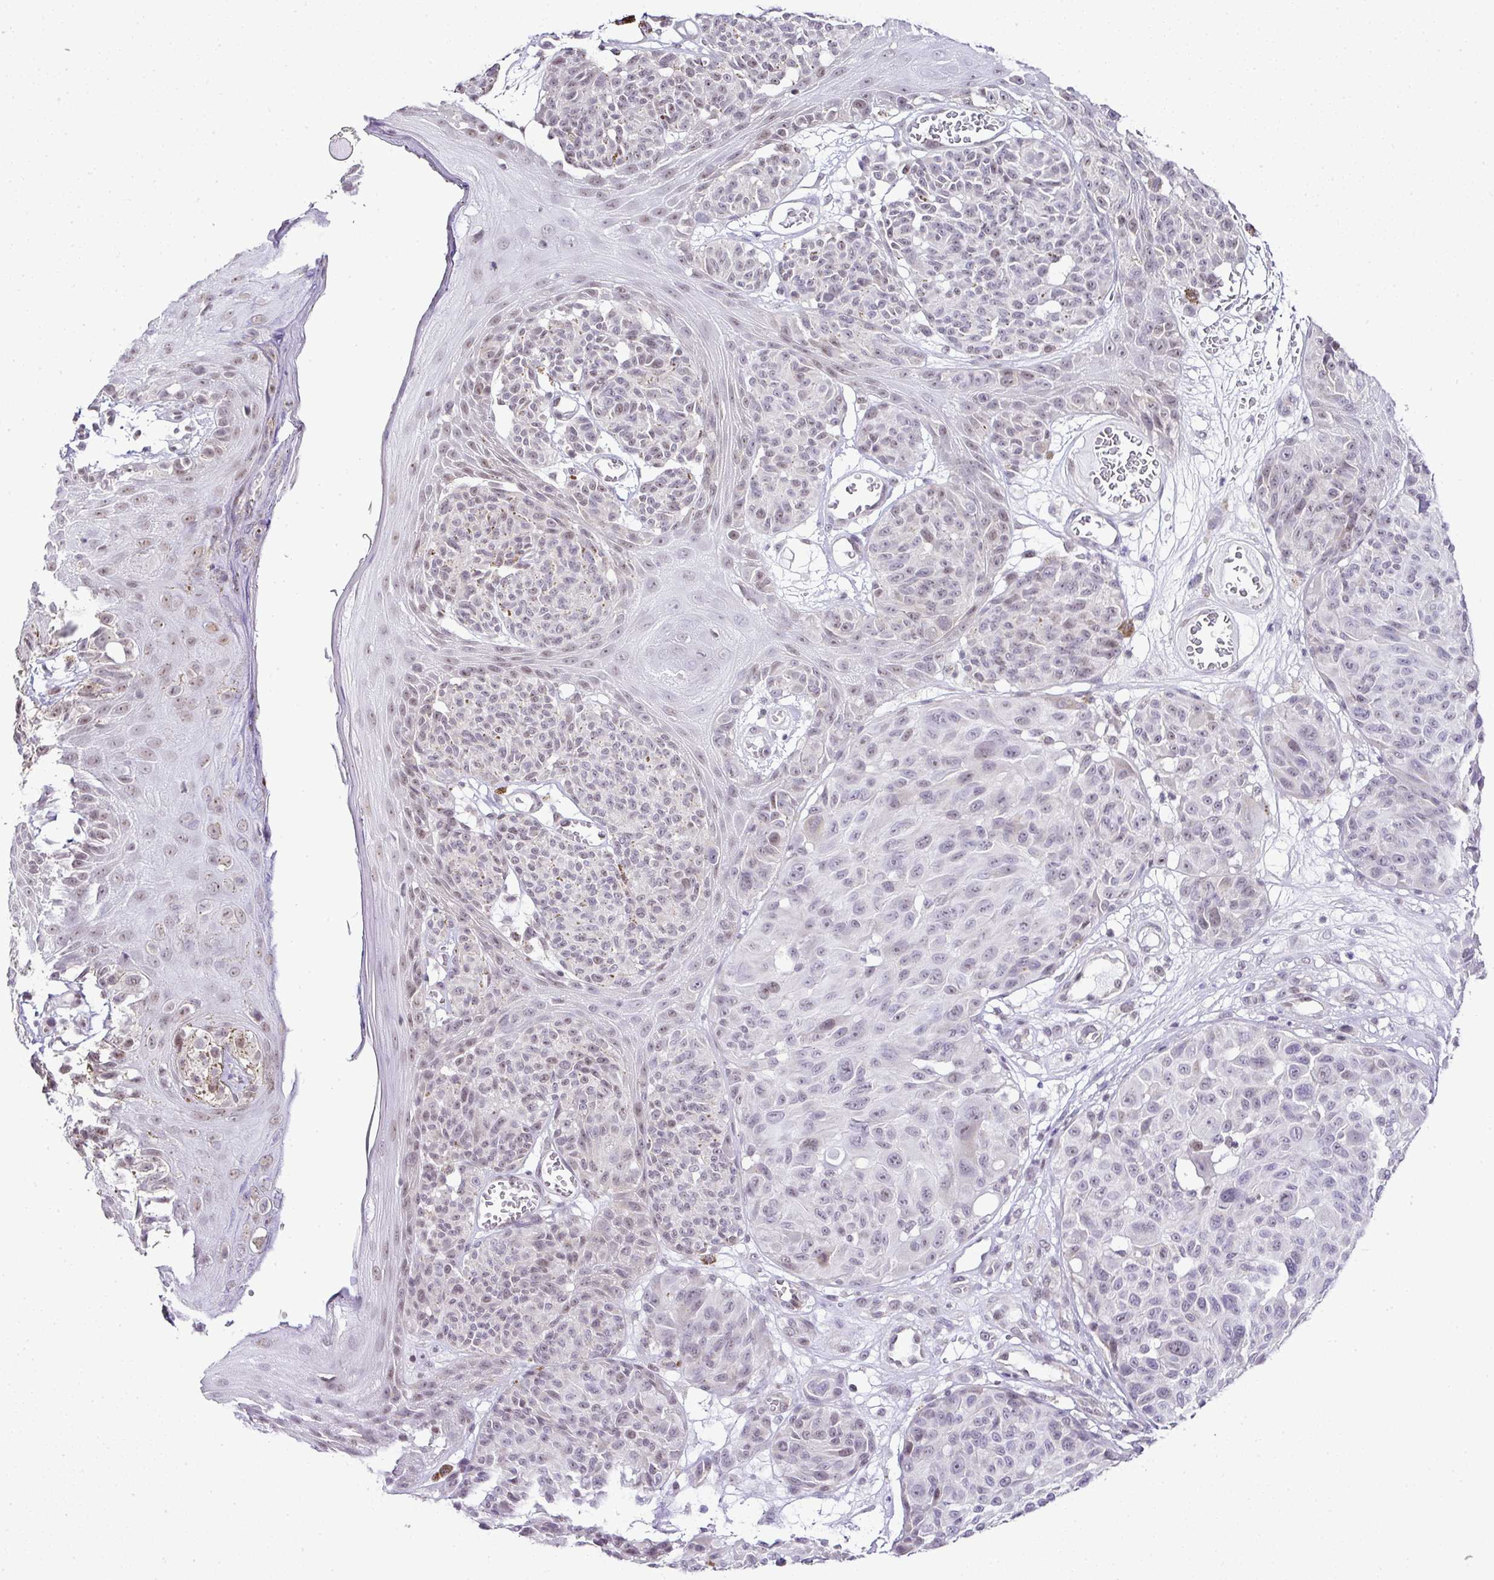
{"staining": {"intensity": "weak", "quantity": "<25%", "location": "nuclear"}, "tissue": "melanoma", "cell_type": "Tumor cells", "image_type": "cancer", "snomed": [{"axis": "morphology", "description": "Malignant melanoma, NOS"}, {"axis": "topography", "description": "Skin"}], "caption": "Histopathology image shows no significant protein positivity in tumor cells of melanoma.", "gene": "FAM32A", "patient": {"sex": "male", "age": 83}}